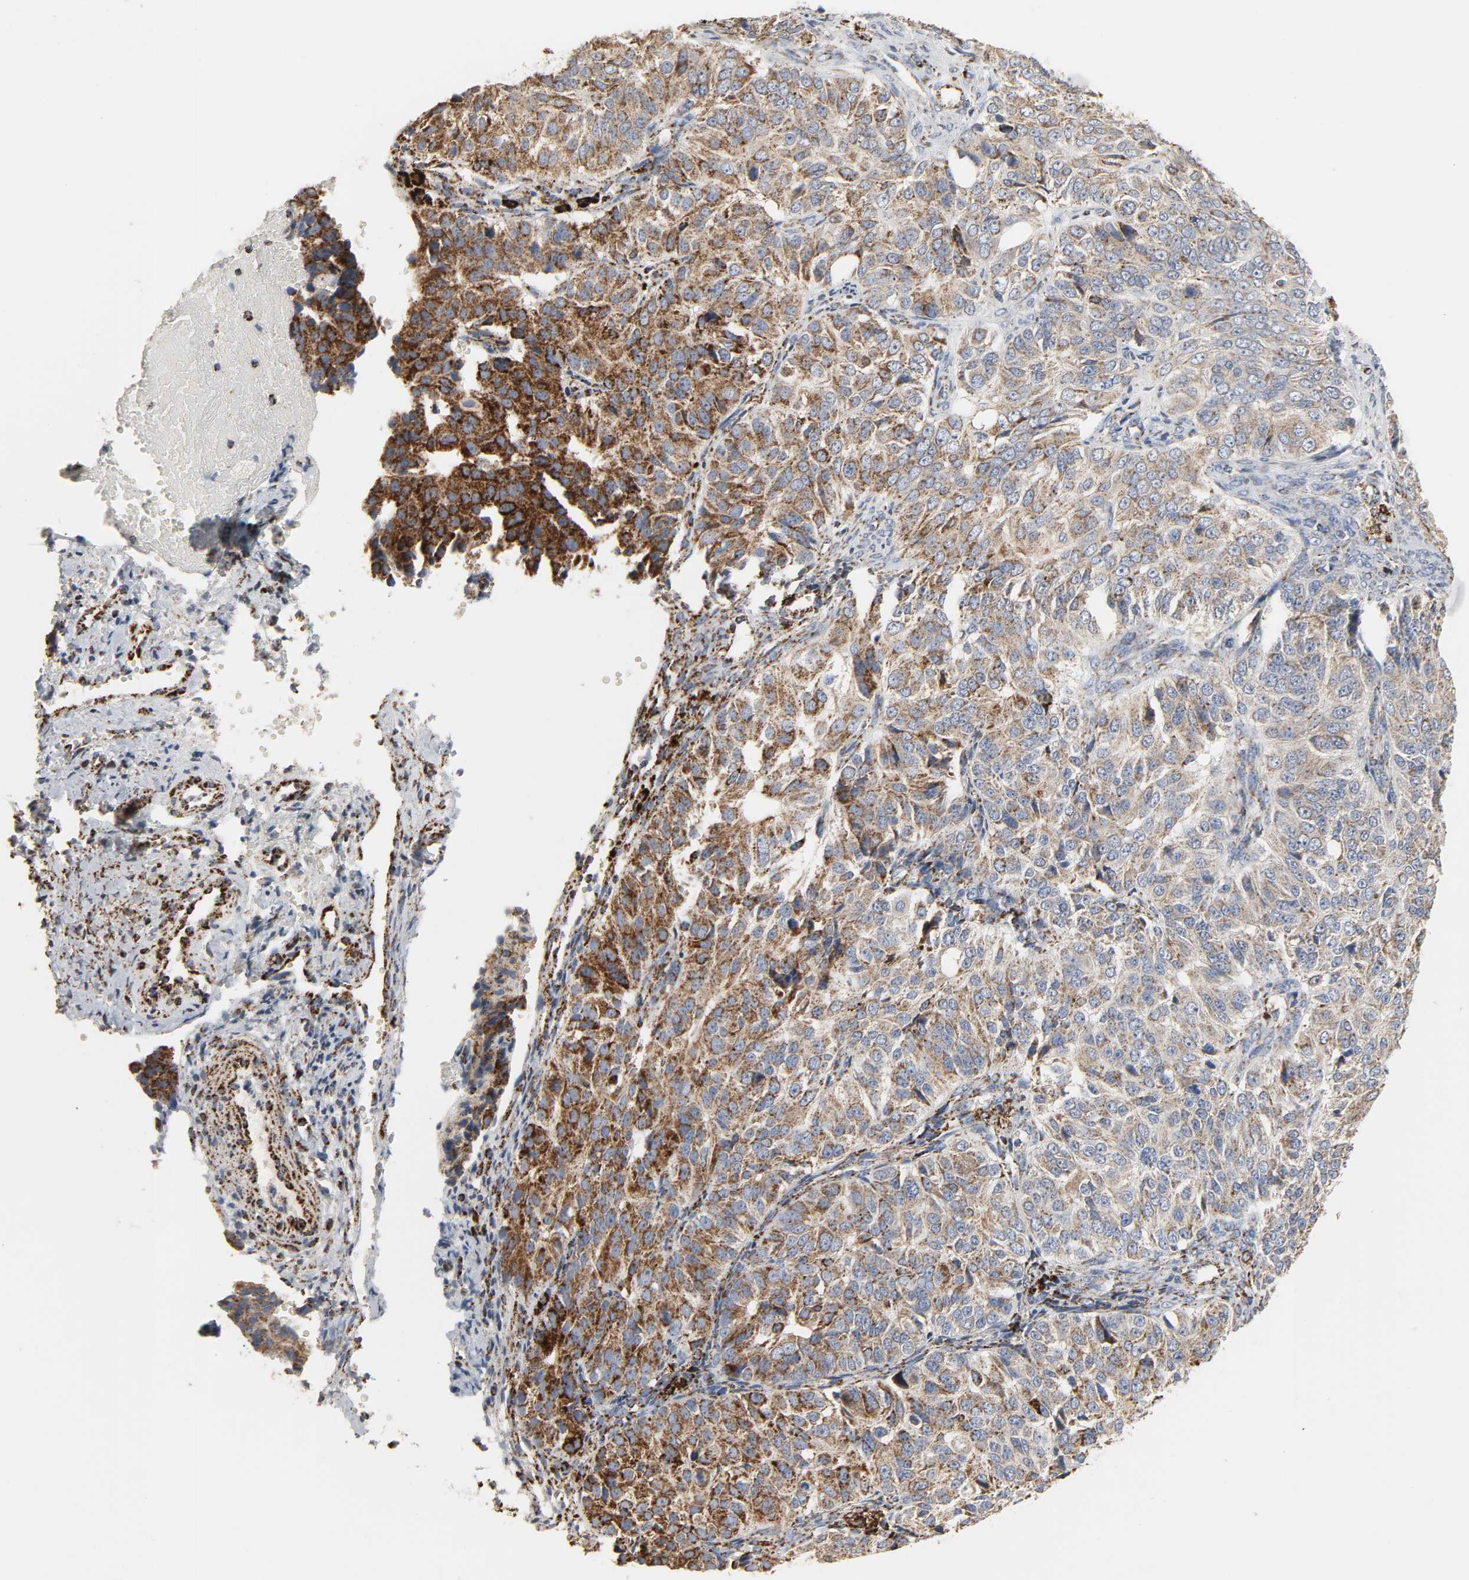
{"staining": {"intensity": "moderate", "quantity": "25%-75%", "location": "cytoplasmic/membranous"}, "tissue": "ovarian cancer", "cell_type": "Tumor cells", "image_type": "cancer", "snomed": [{"axis": "morphology", "description": "Carcinoma, endometroid"}, {"axis": "topography", "description": "Ovary"}], "caption": "Immunohistochemical staining of ovarian cancer demonstrates medium levels of moderate cytoplasmic/membranous expression in about 25%-75% of tumor cells.", "gene": "ACAT1", "patient": {"sex": "female", "age": 51}}